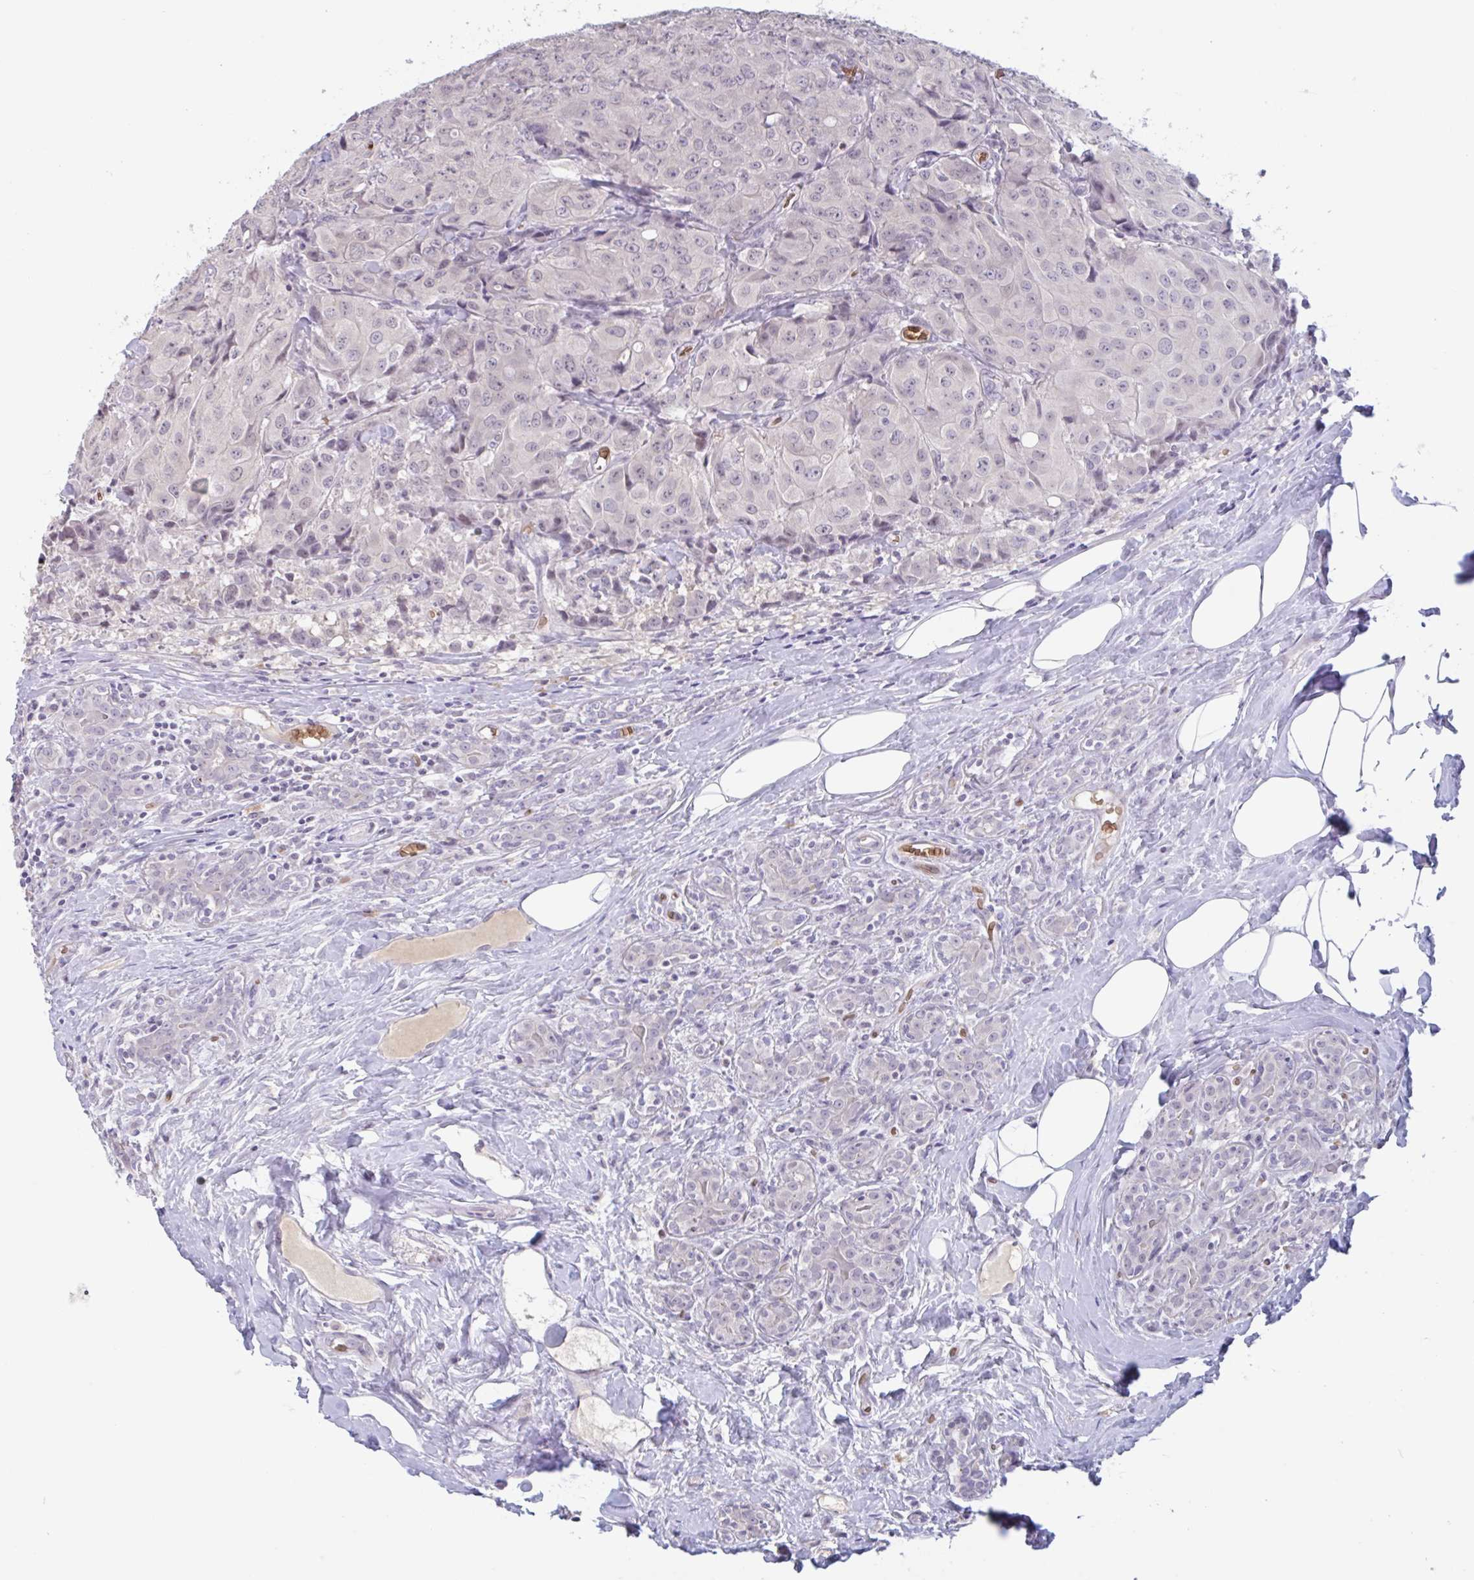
{"staining": {"intensity": "negative", "quantity": "none", "location": "none"}, "tissue": "breast cancer", "cell_type": "Tumor cells", "image_type": "cancer", "snomed": [{"axis": "morphology", "description": "Duct carcinoma"}, {"axis": "topography", "description": "Breast"}], "caption": "Infiltrating ductal carcinoma (breast) stained for a protein using immunohistochemistry demonstrates no staining tumor cells.", "gene": "RHAG", "patient": {"sex": "female", "age": 43}}